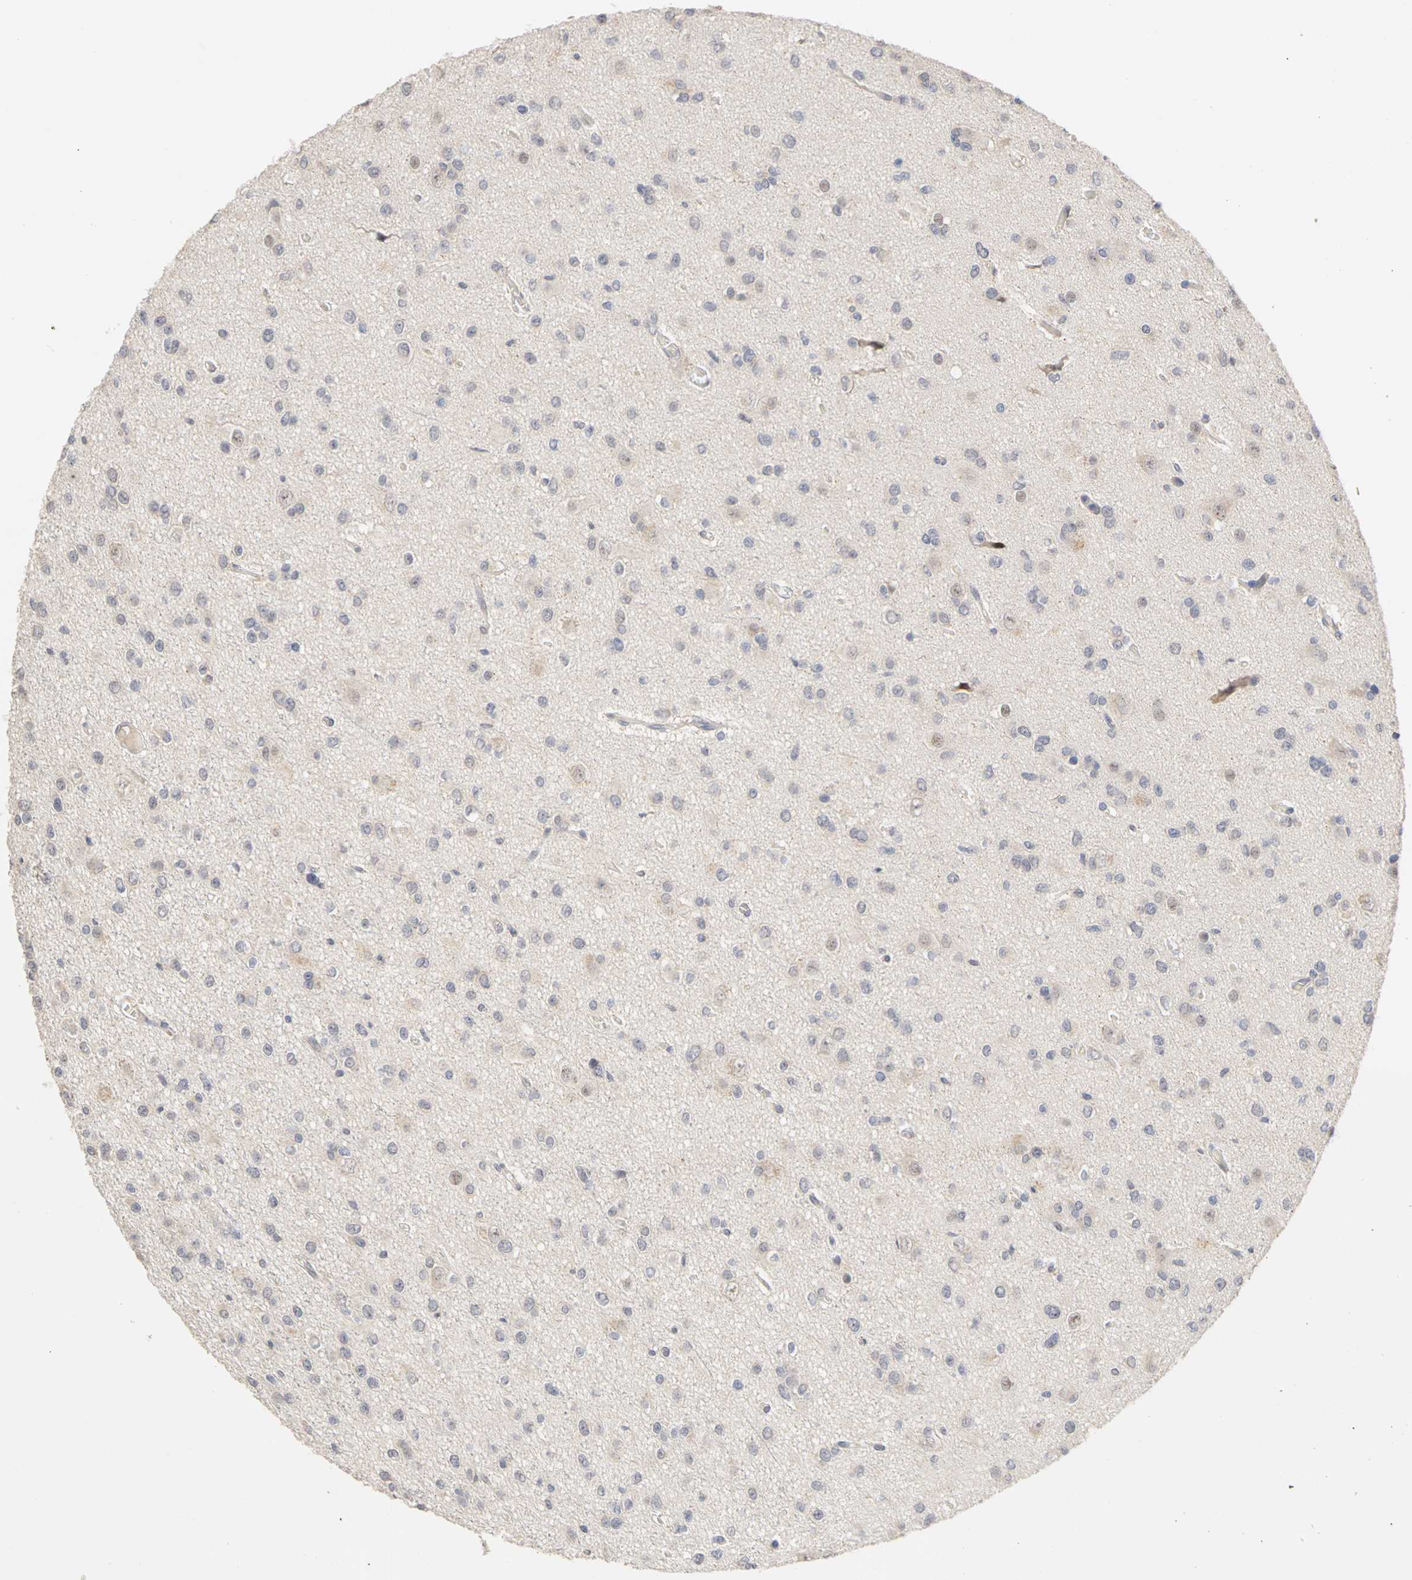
{"staining": {"intensity": "negative", "quantity": "none", "location": "none"}, "tissue": "glioma", "cell_type": "Tumor cells", "image_type": "cancer", "snomed": [{"axis": "morphology", "description": "Glioma, malignant, Low grade"}, {"axis": "topography", "description": "Brain"}], "caption": "Malignant glioma (low-grade) was stained to show a protein in brown. There is no significant positivity in tumor cells. (DAB (3,3'-diaminobenzidine) IHC with hematoxylin counter stain).", "gene": "PGR", "patient": {"sex": "male", "age": 42}}